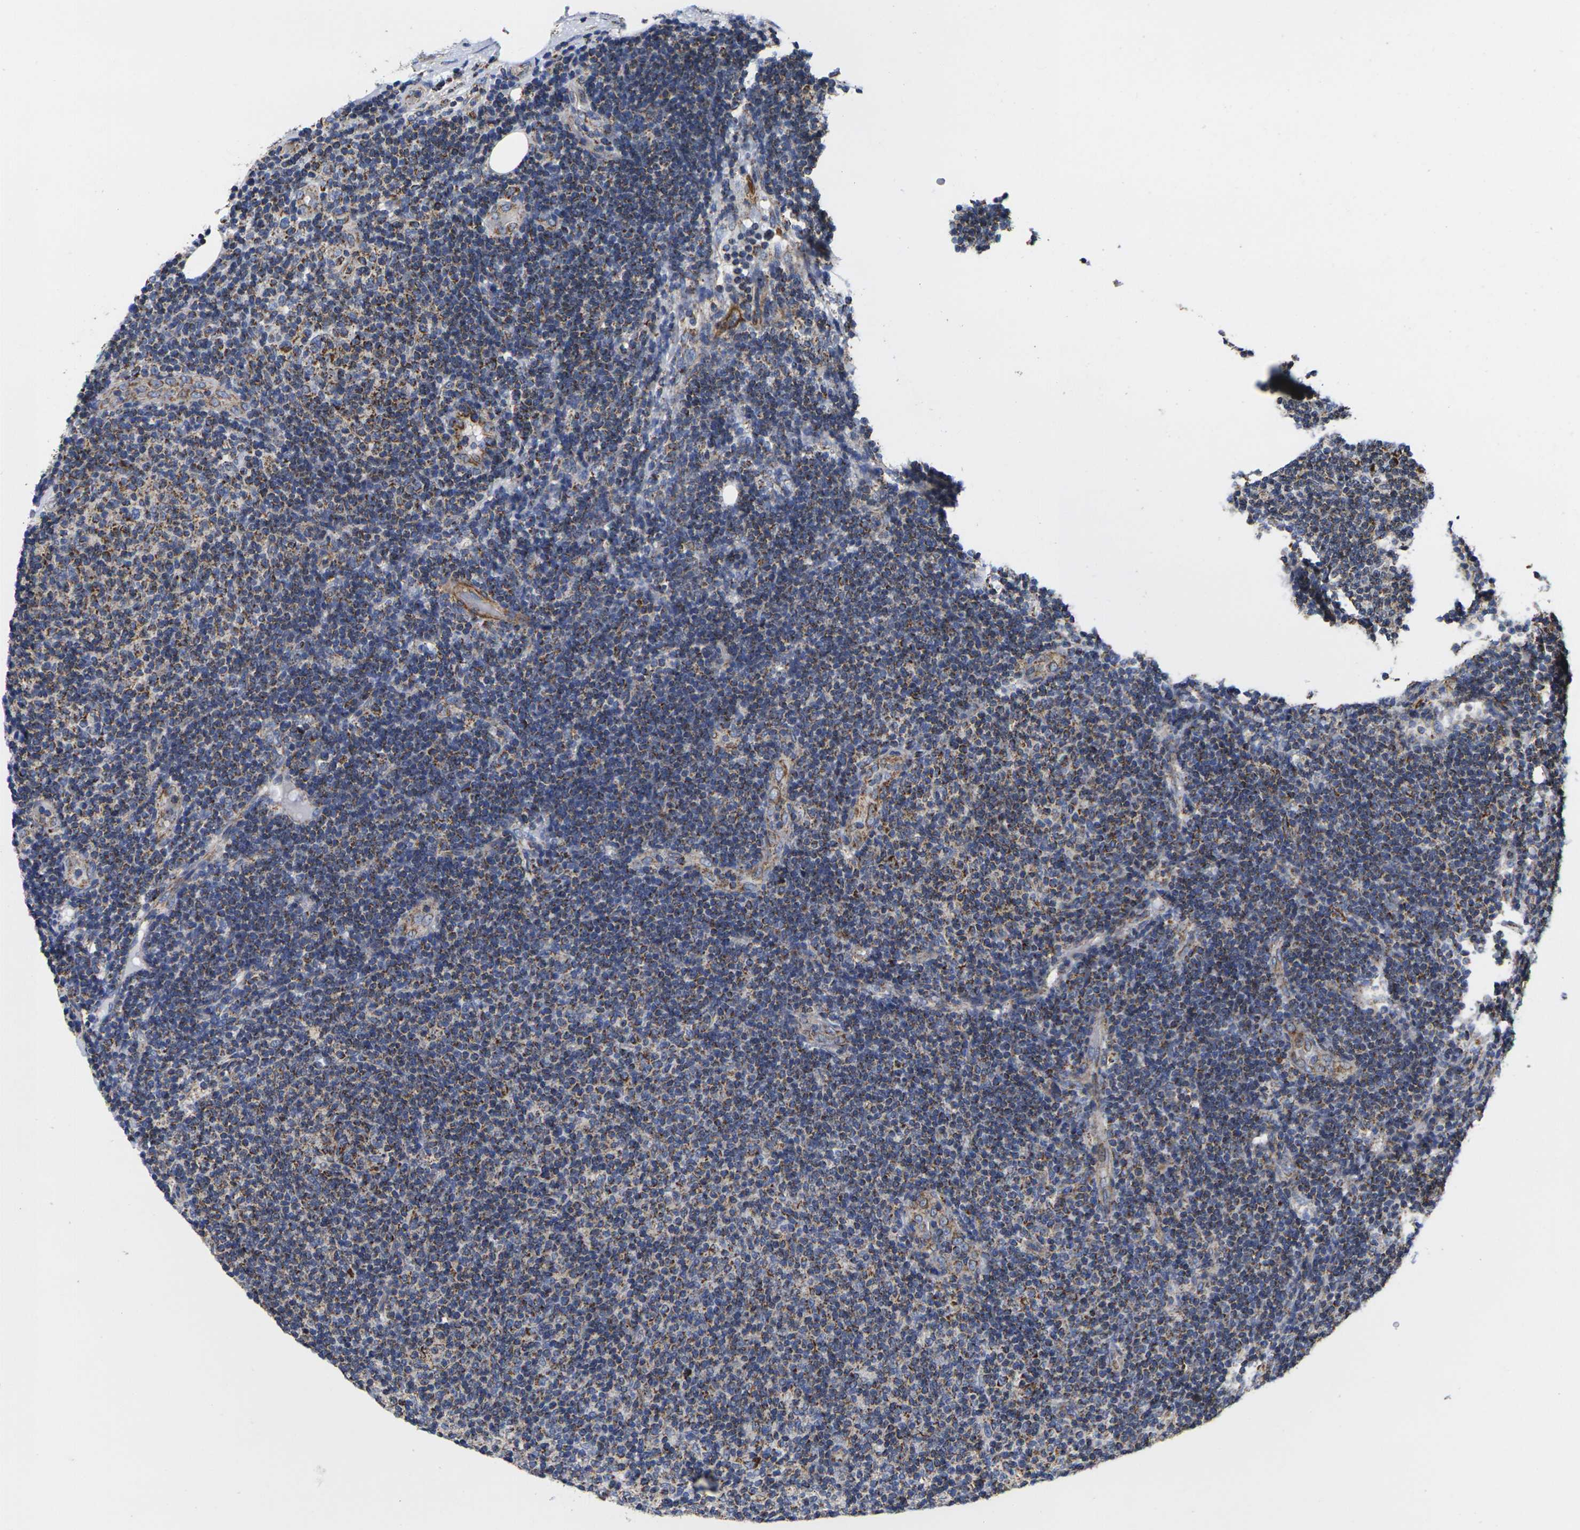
{"staining": {"intensity": "strong", "quantity": ">75%", "location": "cytoplasmic/membranous"}, "tissue": "lymphoma", "cell_type": "Tumor cells", "image_type": "cancer", "snomed": [{"axis": "morphology", "description": "Malignant lymphoma, non-Hodgkin's type, Low grade"}, {"axis": "topography", "description": "Lymph node"}], "caption": "A micrograph of human malignant lymphoma, non-Hodgkin's type (low-grade) stained for a protein exhibits strong cytoplasmic/membranous brown staining in tumor cells.", "gene": "P2RY11", "patient": {"sex": "male", "age": 83}}